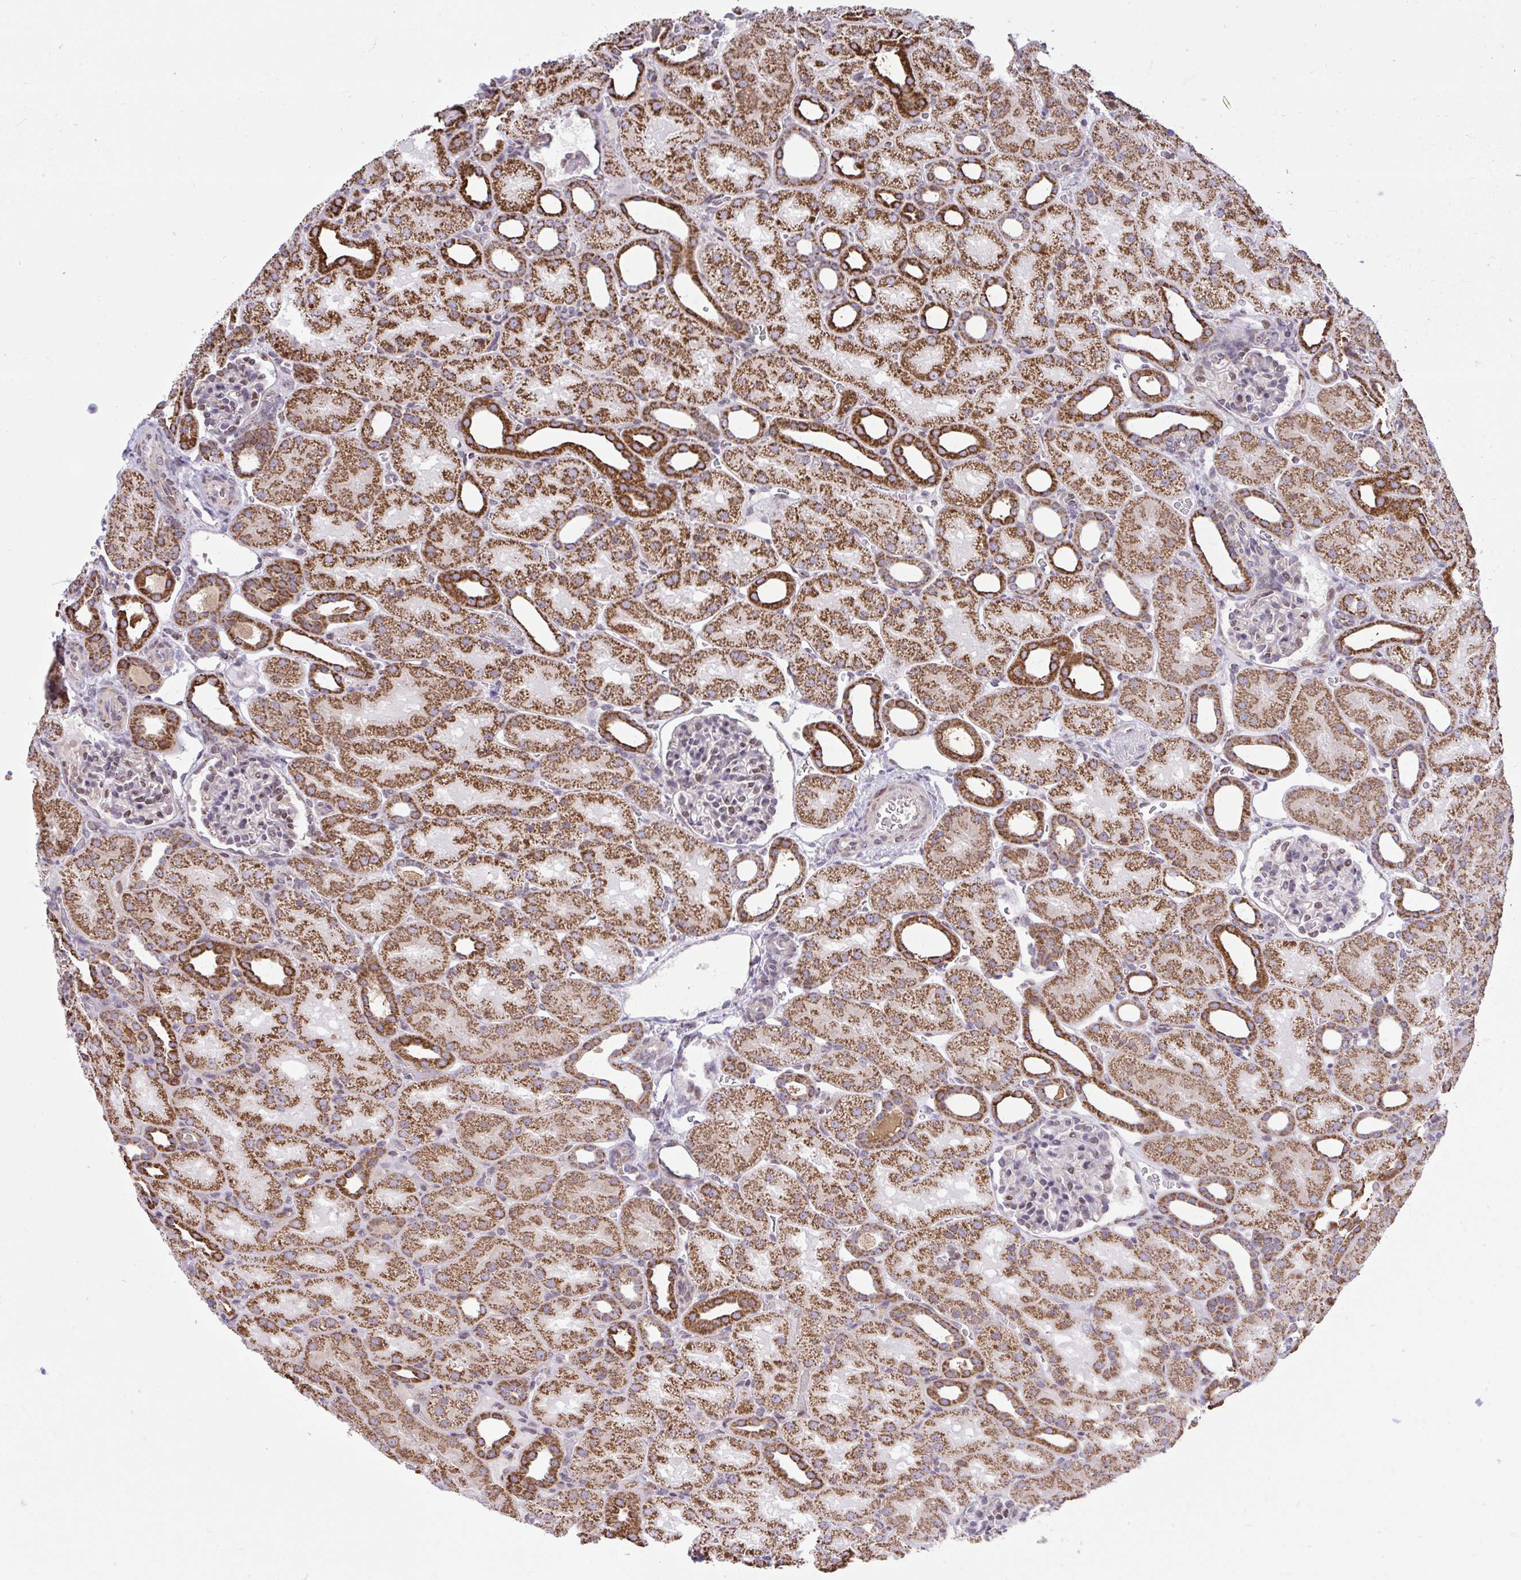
{"staining": {"intensity": "moderate", "quantity": "<25%", "location": "cytoplasmic/membranous,nuclear"}, "tissue": "kidney", "cell_type": "Cells in glomeruli", "image_type": "normal", "snomed": [{"axis": "morphology", "description": "Normal tissue, NOS"}, {"axis": "topography", "description": "Kidney"}], "caption": "Protein expression analysis of normal kidney shows moderate cytoplasmic/membranous,nuclear staining in about <25% of cells in glomeruli. (DAB = brown stain, brightfield microscopy at high magnification).", "gene": "ZNF362", "patient": {"sex": "male", "age": 2}}